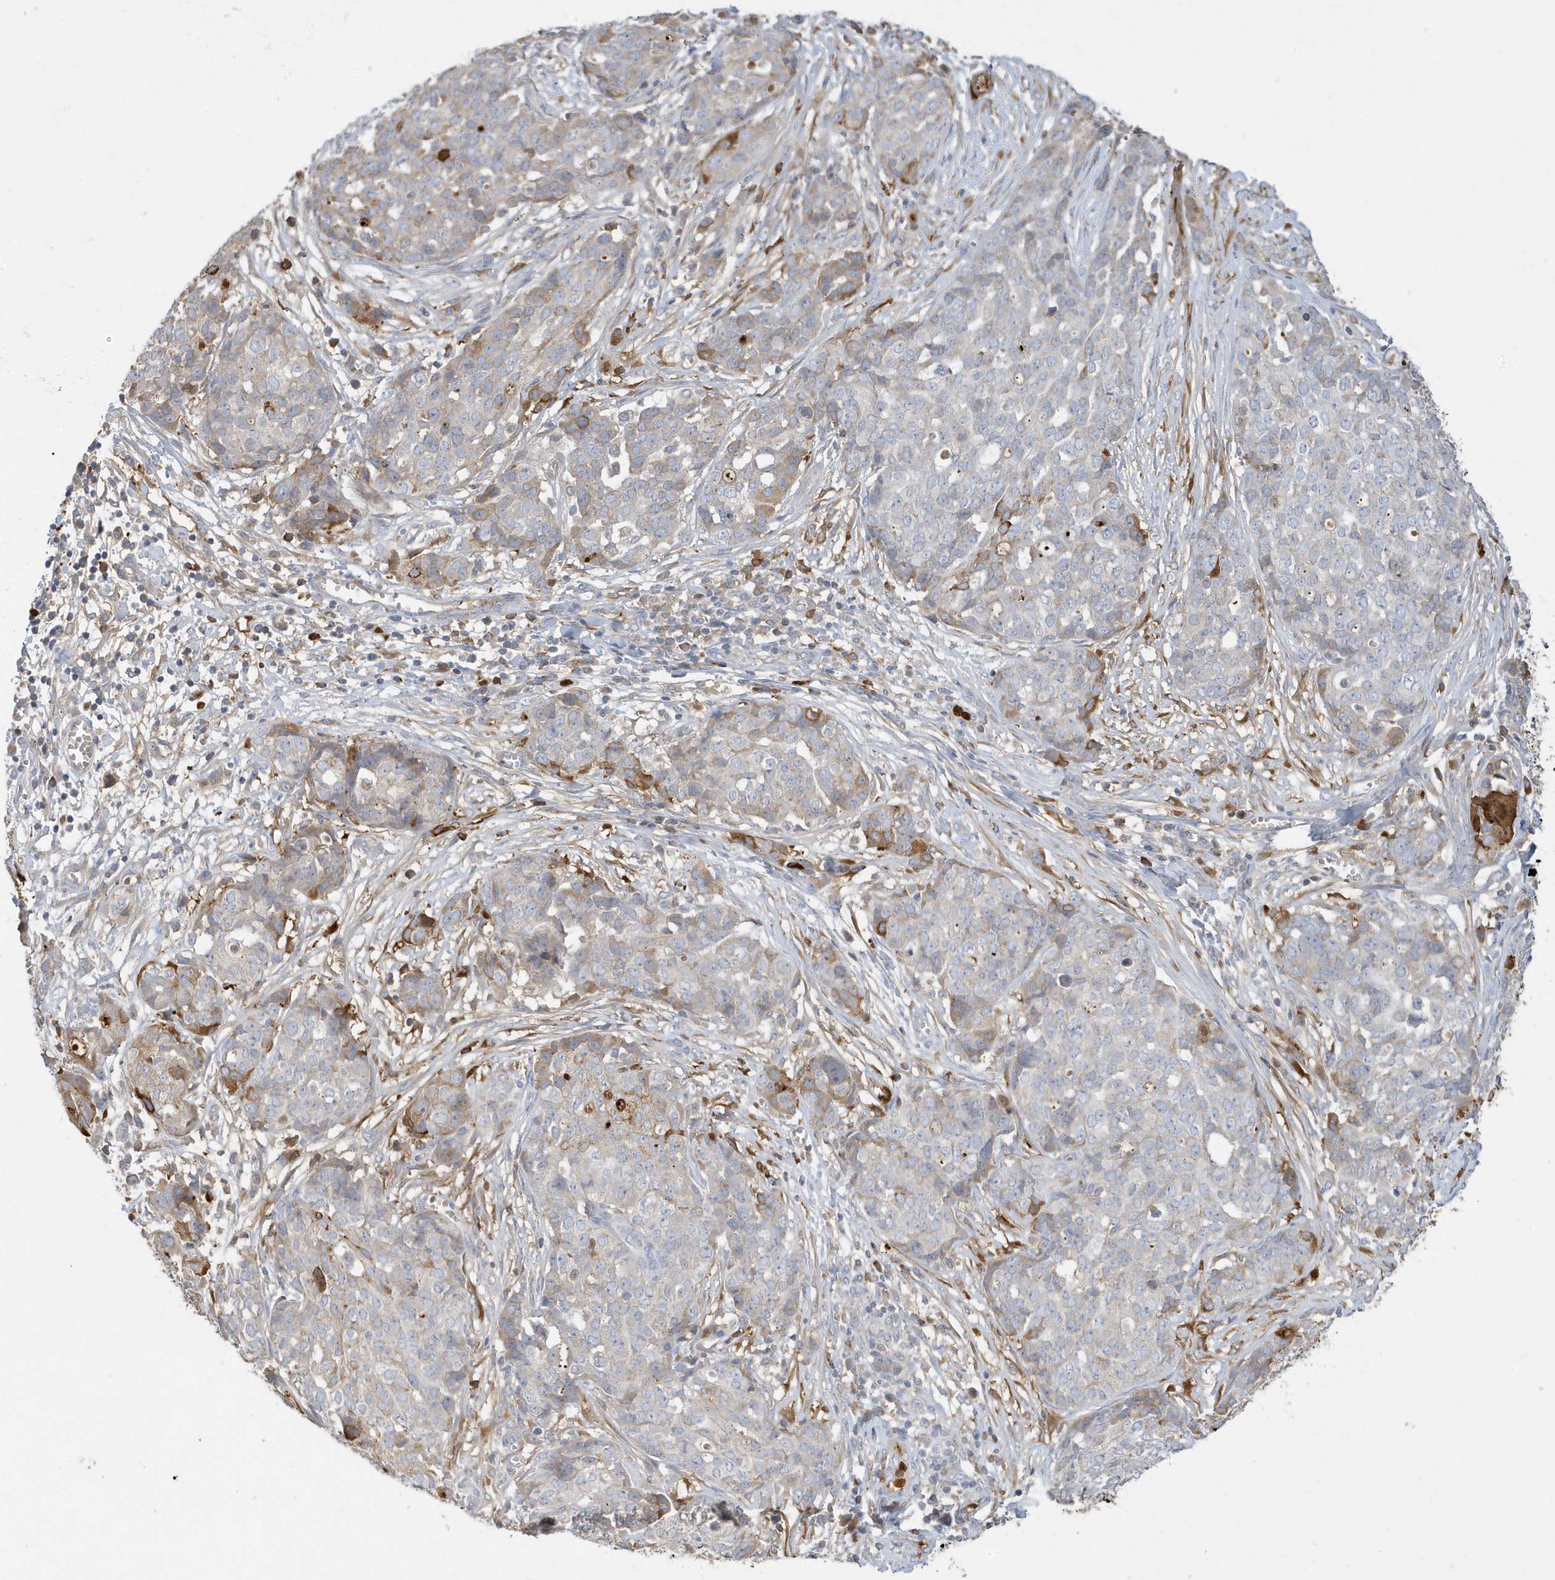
{"staining": {"intensity": "moderate", "quantity": "<25%", "location": "cytoplasmic/membranous"}, "tissue": "ovarian cancer", "cell_type": "Tumor cells", "image_type": "cancer", "snomed": [{"axis": "morphology", "description": "Cystadenocarcinoma, serous, NOS"}, {"axis": "topography", "description": "Soft tissue"}, {"axis": "topography", "description": "Ovary"}], "caption": "Ovarian cancer (serous cystadenocarcinoma) stained with immunohistochemistry reveals moderate cytoplasmic/membranous staining in about <25% of tumor cells. (DAB (3,3'-diaminobenzidine) IHC with brightfield microscopy, high magnification).", "gene": "DPP9", "patient": {"sex": "female", "age": 57}}